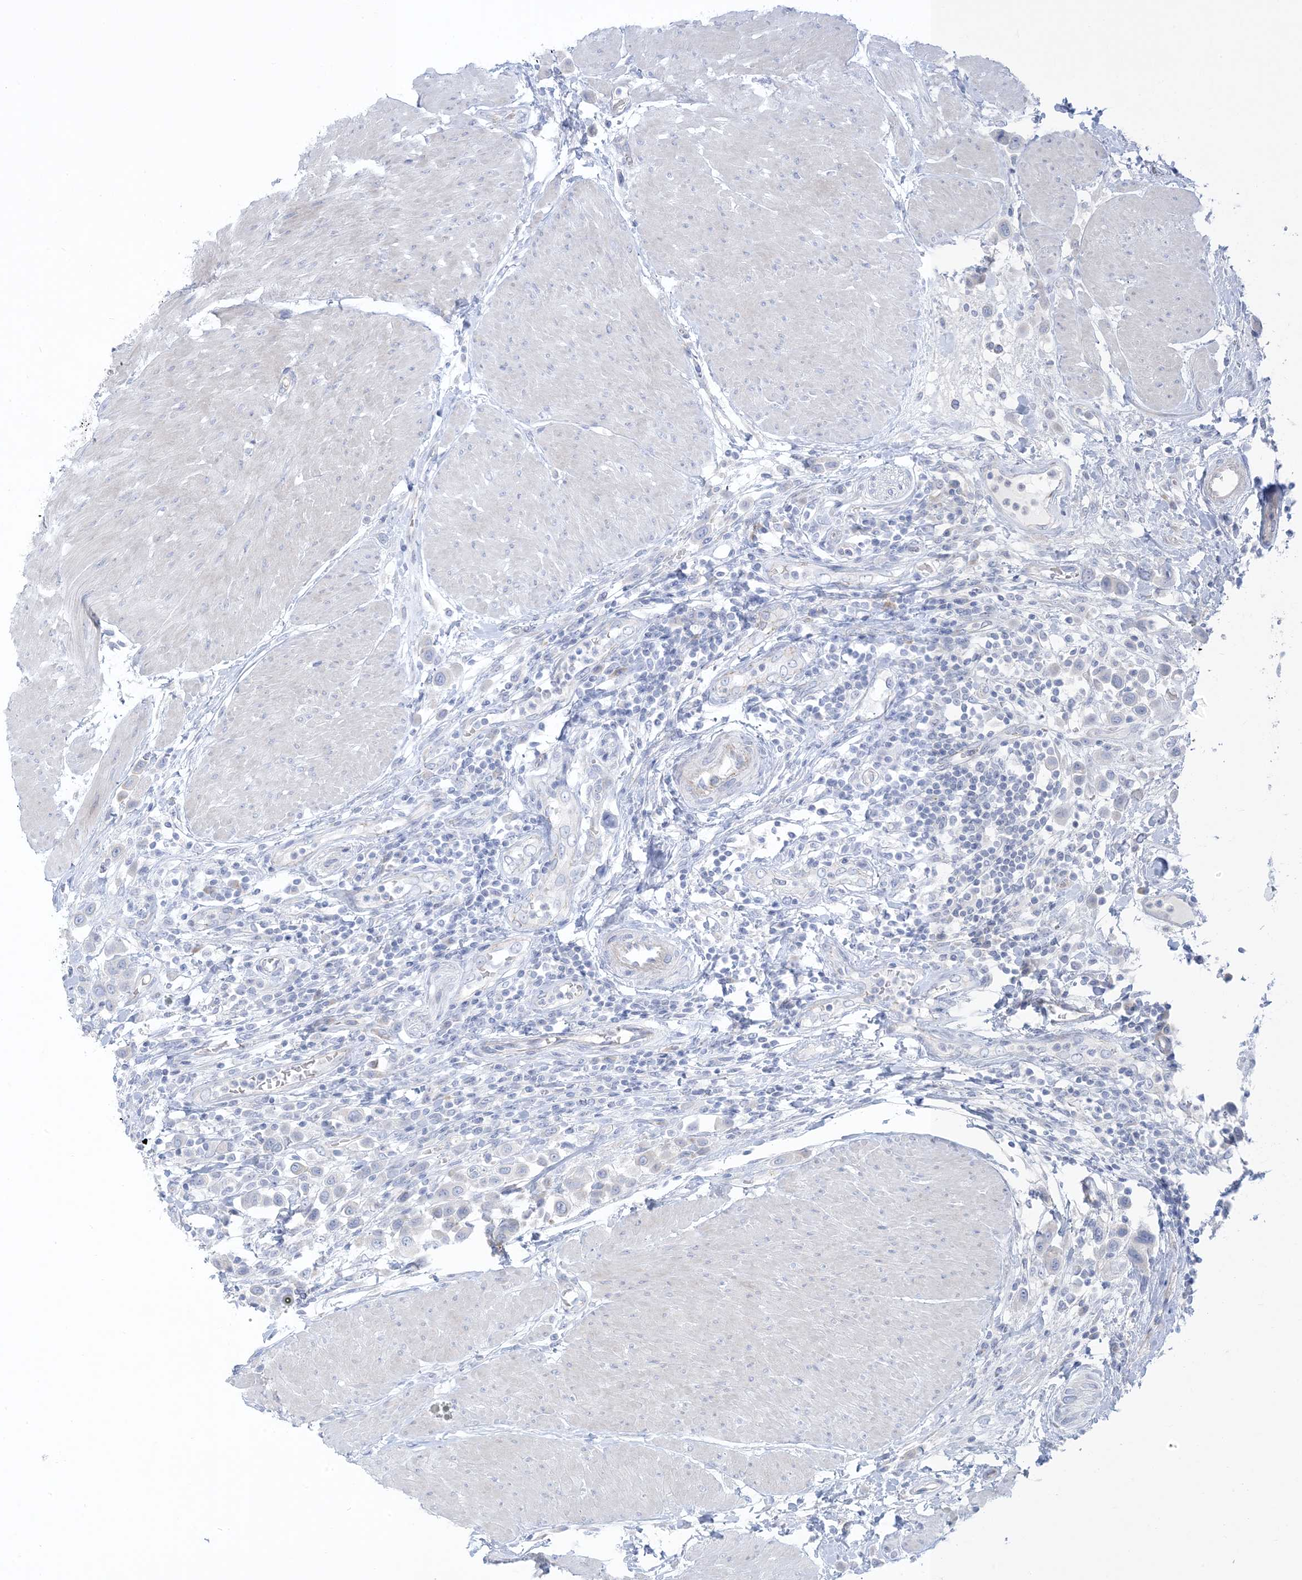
{"staining": {"intensity": "negative", "quantity": "none", "location": "none"}, "tissue": "urothelial cancer", "cell_type": "Tumor cells", "image_type": "cancer", "snomed": [{"axis": "morphology", "description": "Urothelial carcinoma, High grade"}, {"axis": "topography", "description": "Urinary bladder"}], "caption": "This is a image of IHC staining of urothelial carcinoma (high-grade), which shows no staining in tumor cells. The staining is performed using DAB (3,3'-diaminobenzidine) brown chromogen with nuclei counter-stained in using hematoxylin.", "gene": "XIRP2", "patient": {"sex": "male", "age": 50}}